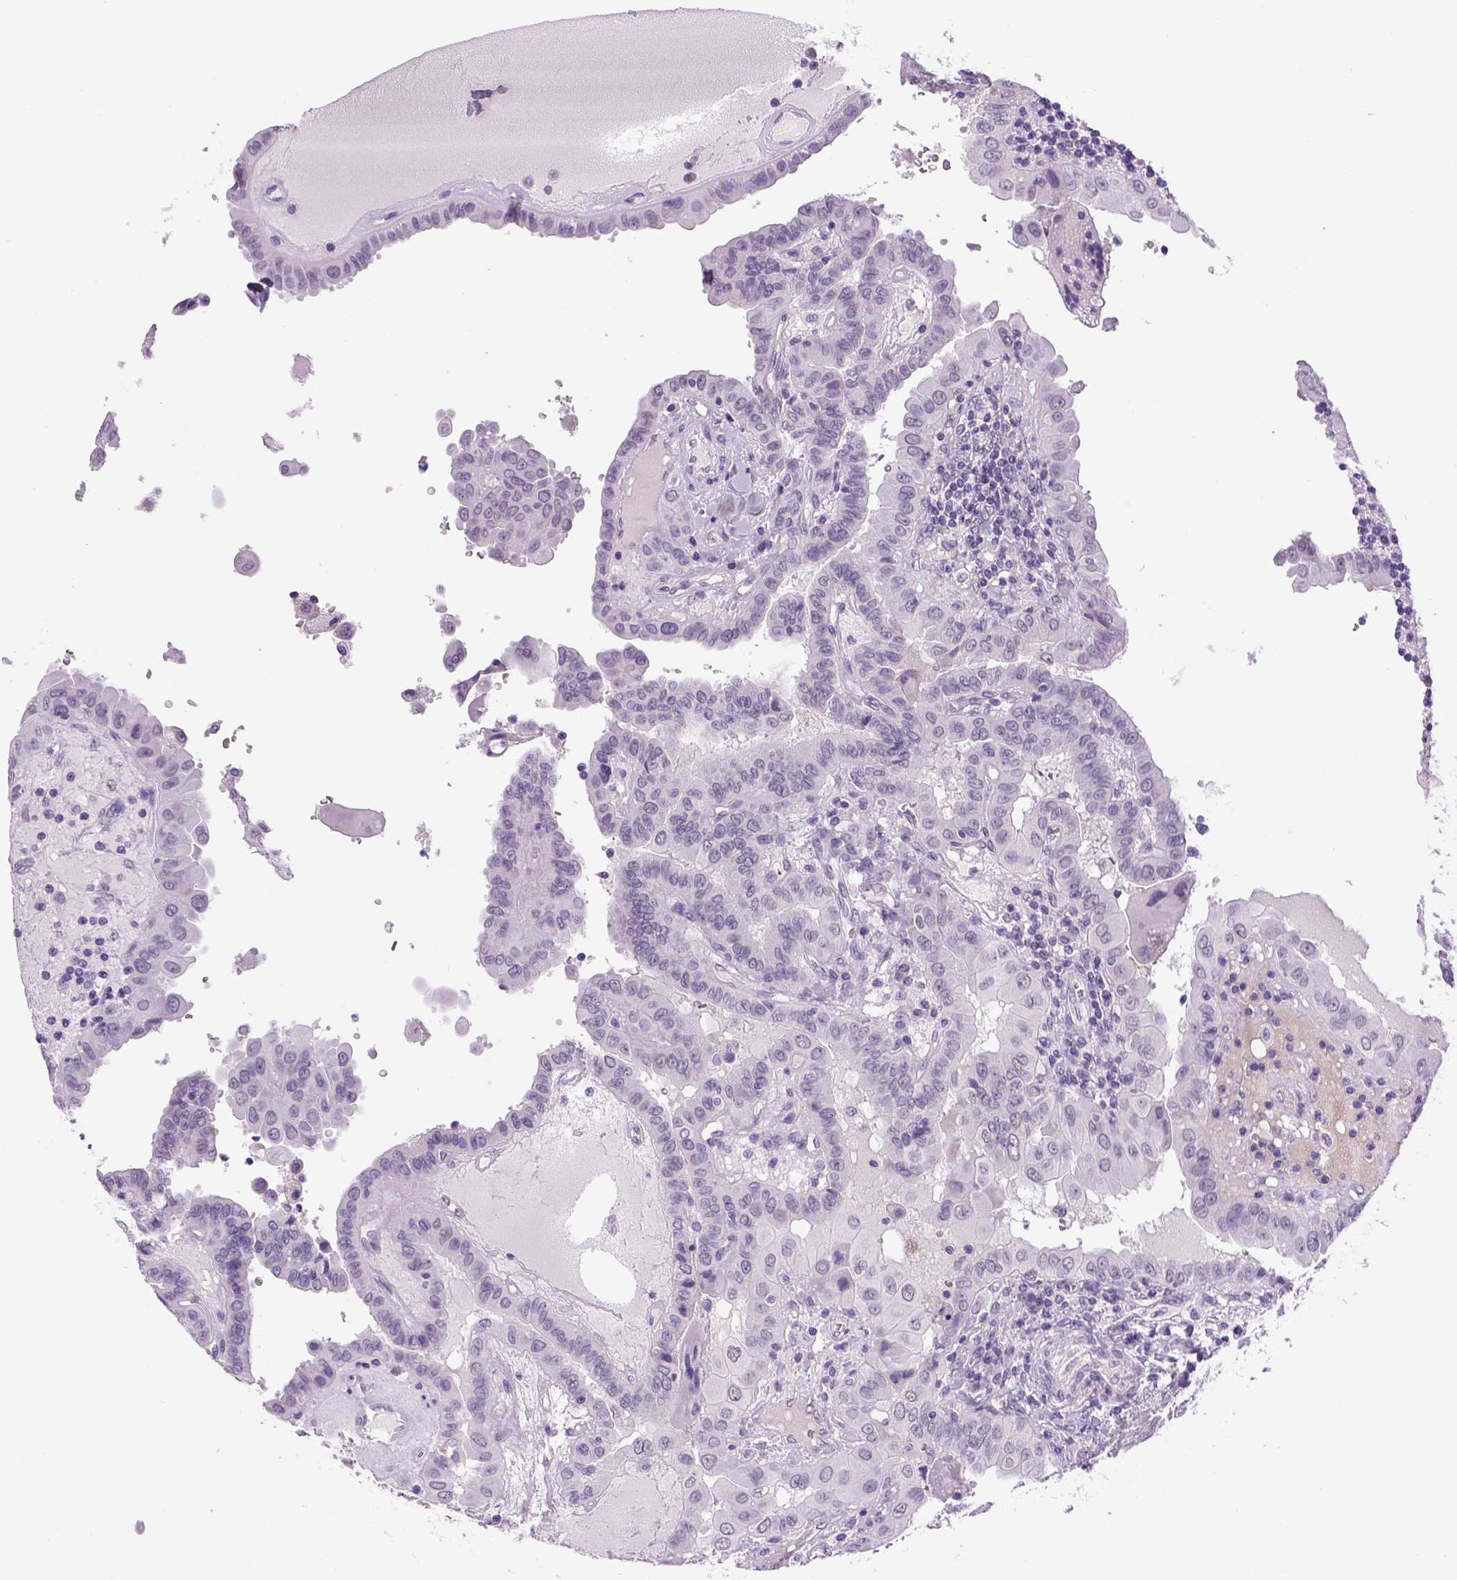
{"staining": {"intensity": "negative", "quantity": "none", "location": "none"}, "tissue": "thyroid cancer", "cell_type": "Tumor cells", "image_type": "cancer", "snomed": [{"axis": "morphology", "description": "Papillary adenocarcinoma, NOS"}, {"axis": "topography", "description": "Thyroid gland"}], "caption": "Image shows no significant protein expression in tumor cells of thyroid papillary adenocarcinoma.", "gene": "DBH", "patient": {"sex": "female", "age": 37}}